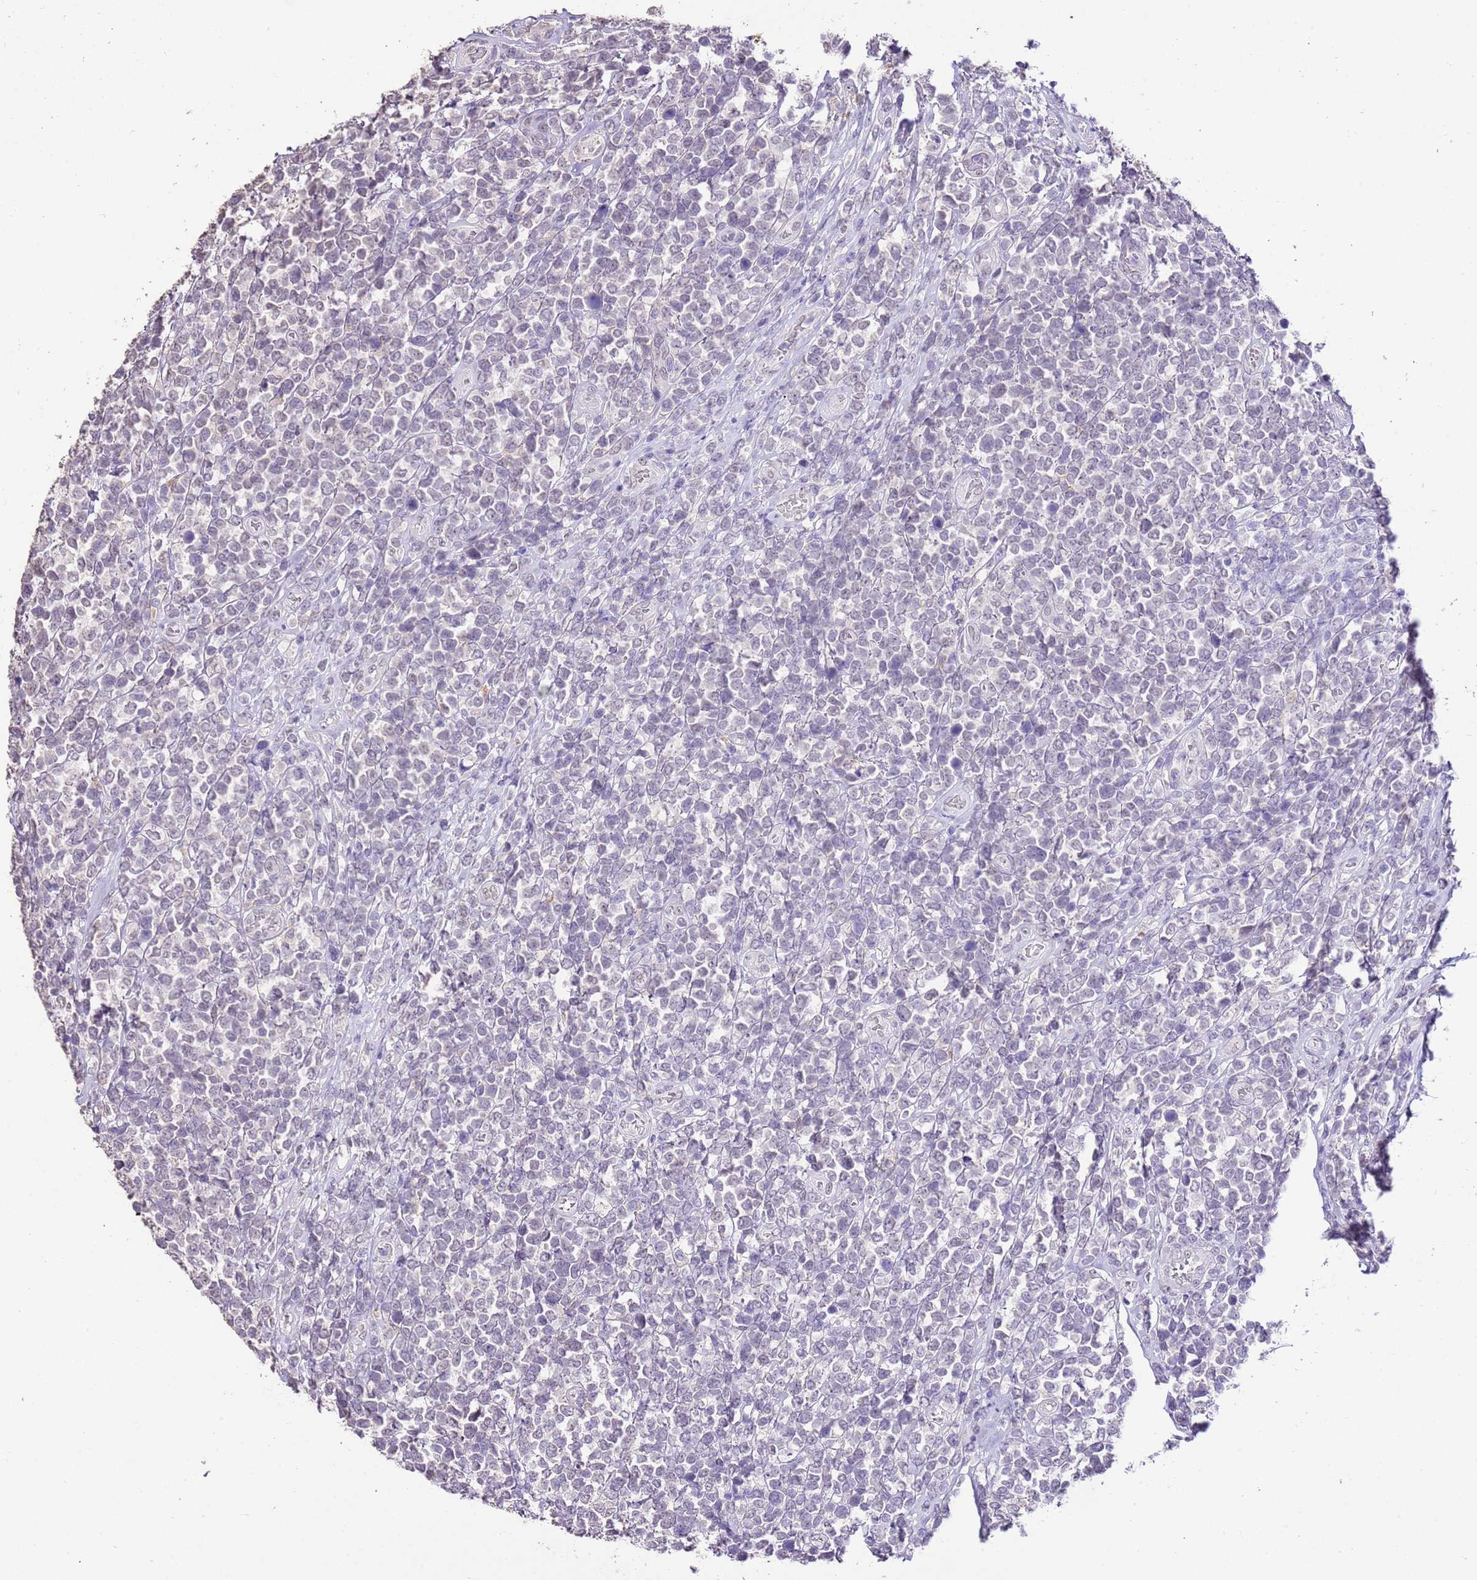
{"staining": {"intensity": "weak", "quantity": "<25%", "location": "nuclear"}, "tissue": "lymphoma", "cell_type": "Tumor cells", "image_type": "cancer", "snomed": [{"axis": "morphology", "description": "Malignant lymphoma, non-Hodgkin's type, High grade"}, {"axis": "topography", "description": "Soft tissue"}], "caption": "Immunohistochemical staining of lymphoma shows no significant expression in tumor cells.", "gene": "IZUMO4", "patient": {"sex": "female", "age": 56}}